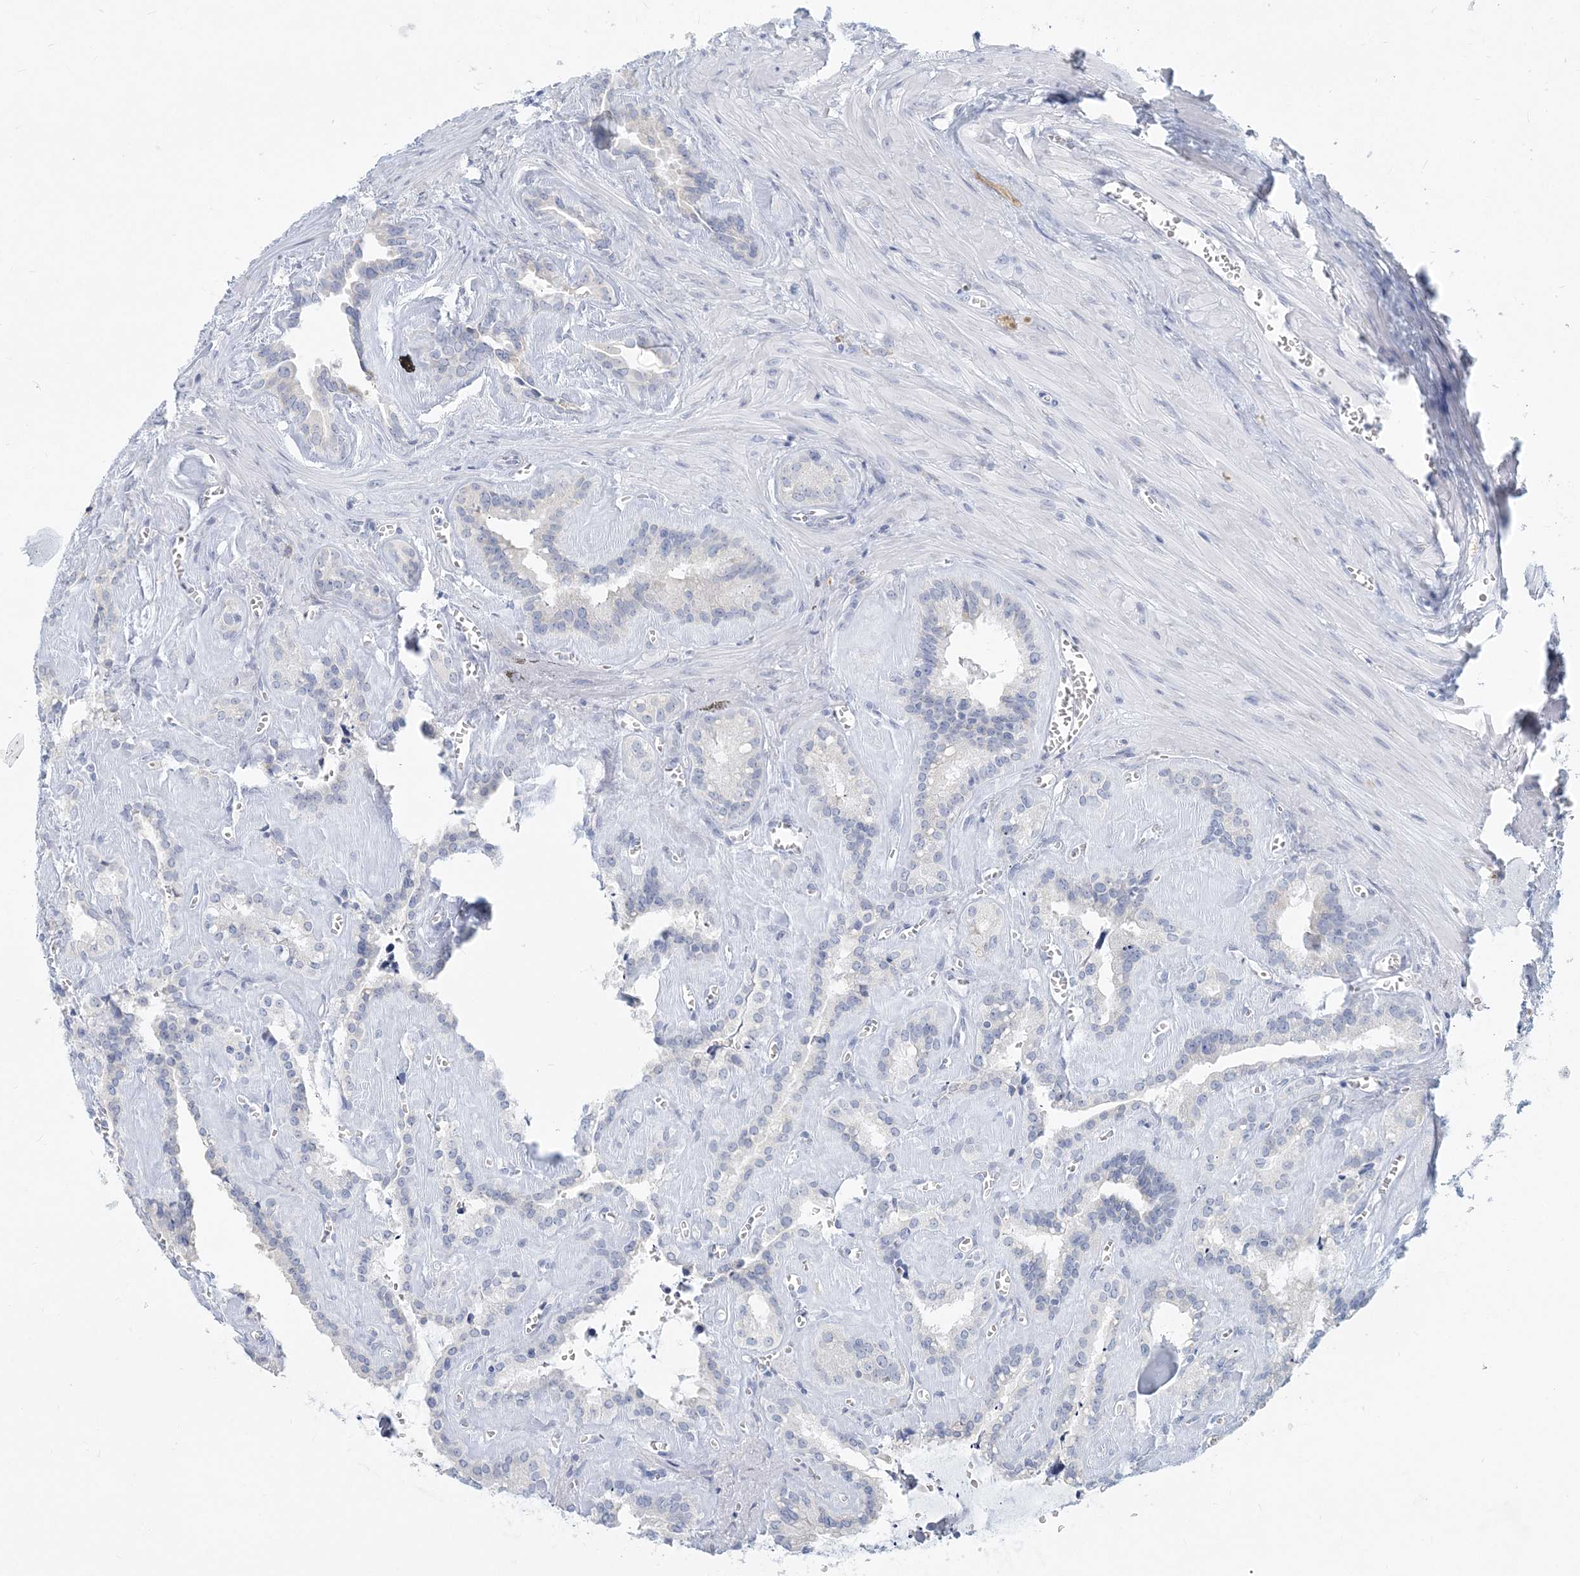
{"staining": {"intensity": "negative", "quantity": "none", "location": "none"}, "tissue": "seminal vesicle", "cell_type": "Glandular cells", "image_type": "normal", "snomed": [{"axis": "morphology", "description": "Normal tissue, NOS"}, {"axis": "topography", "description": "Prostate"}, {"axis": "topography", "description": "Seminal veicle"}], "caption": "A photomicrograph of seminal vesicle stained for a protein shows no brown staining in glandular cells. The staining is performed using DAB (3,3'-diaminobenzidine) brown chromogen with nuclei counter-stained in using hematoxylin.", "gene": "CSN1S1", "patient": {"sex": "male", "age": 59}}